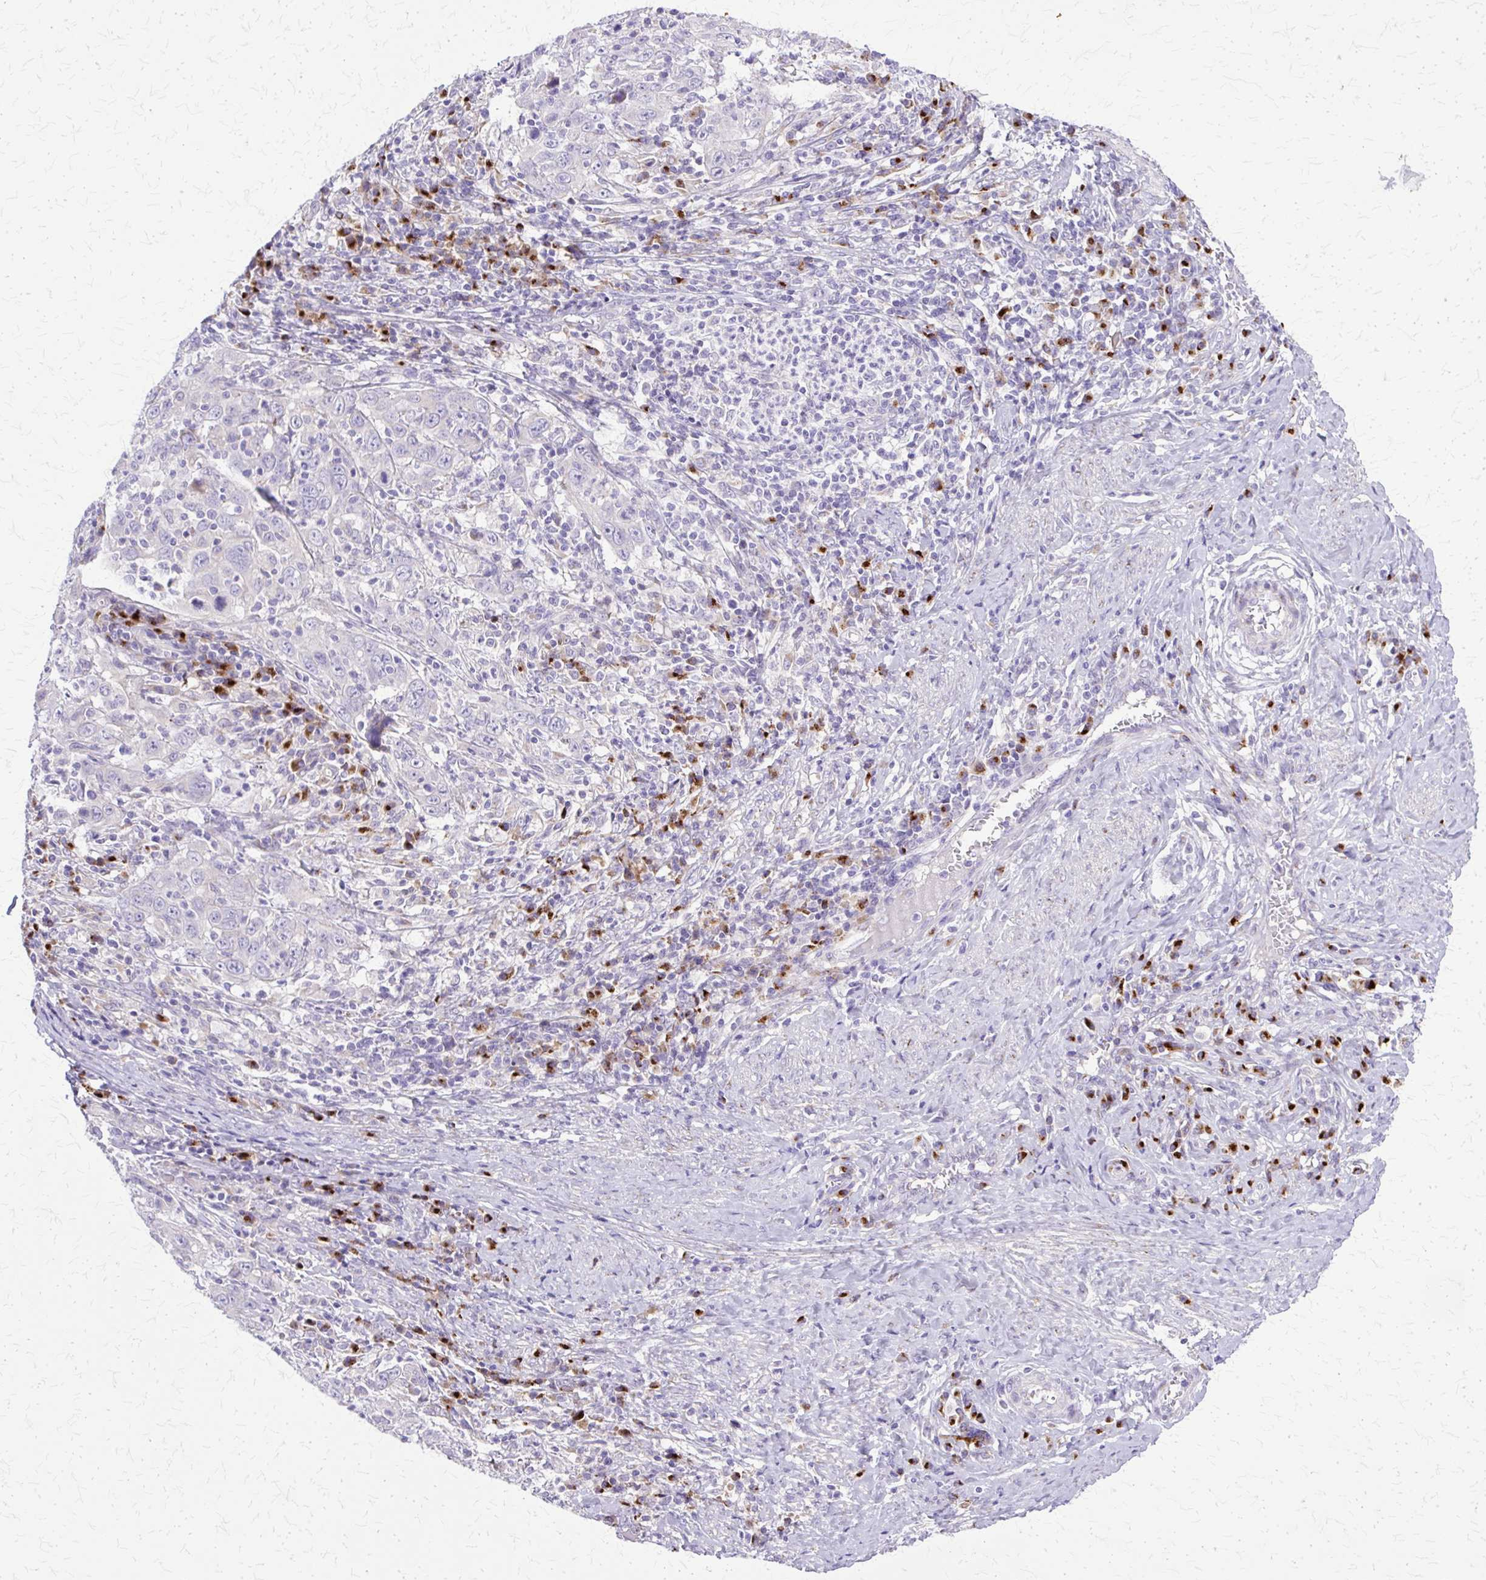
{"staining": {"intensity": "negative", "quantity": "none", "location": "none"}, "tissue": "cervical cancer", "cell_type": "Tumor cells", "image_type": "cancer", "snomed": [{"axis": "morphology", "description": "Squamous cell carcinoma, NOS"}, {"axis": "topography", "description": "Cervix"}], "caption": "There is no significant staining in tumor cells of cervical squamous cell carcinoma.", "gene": "TBC1D3G", "patient": {"sex": "female", "age": 46}}